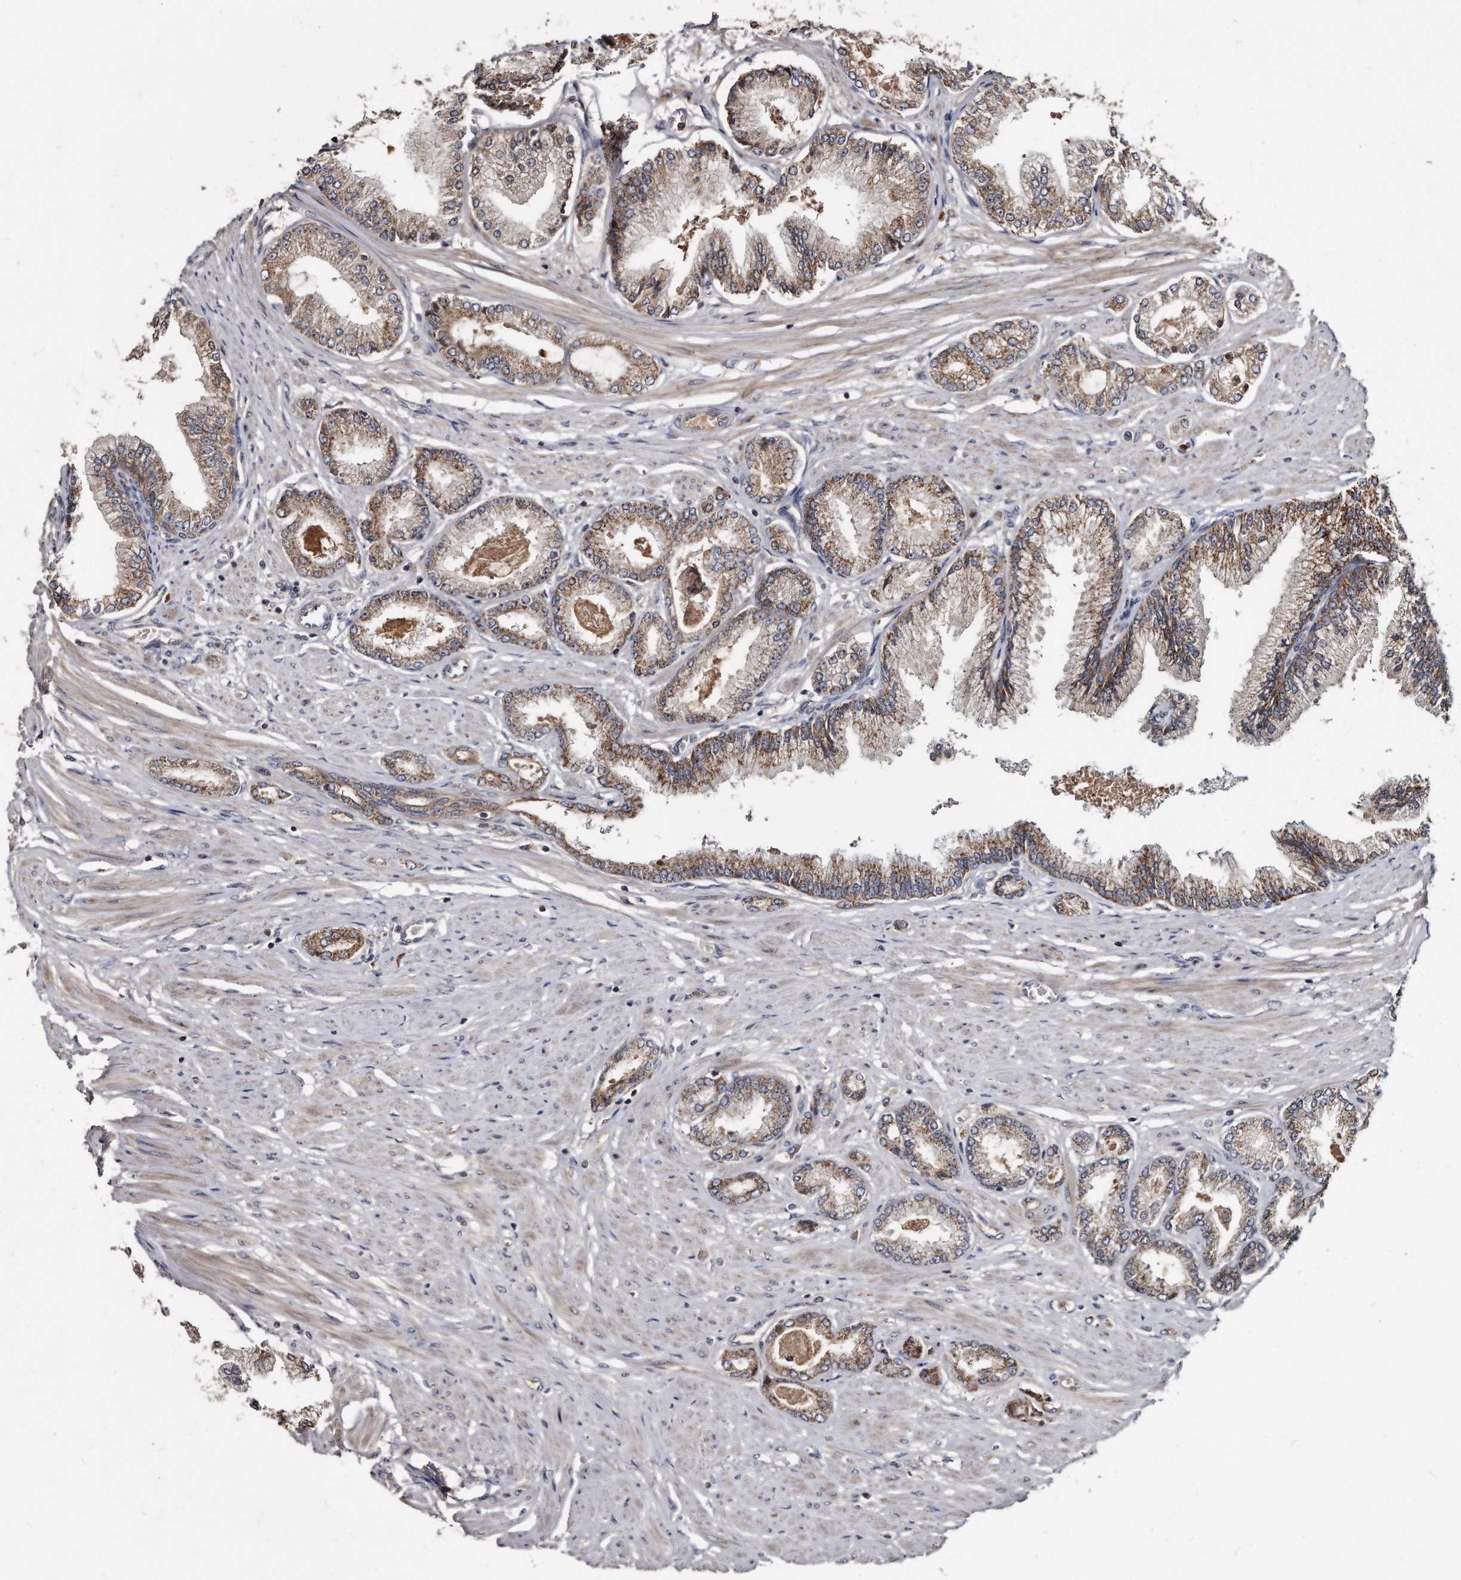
{"staining": {"intensity": "moderate", "quantity": ">75%", "location": "cytoplasmic/membranous"}, "tissue": "prostate cancer", "cell_type": "Tumor cells", "image_type": "cancer", "snomed": [{"axis": "morphology", "description": "Adenocarcinoma, Low grade"}, {"axis": "topography", "description": "Prostate"}], "caption": "High-power microscopy captured an immunohistochemistry (IHC) micrograph of prostate cancer, revealing moderate cytoplasmic/membranous positivity in approximately >75% of tumor cells.", "gene": "FAM136A", "patient": {"sex": "male", "age": 63}}